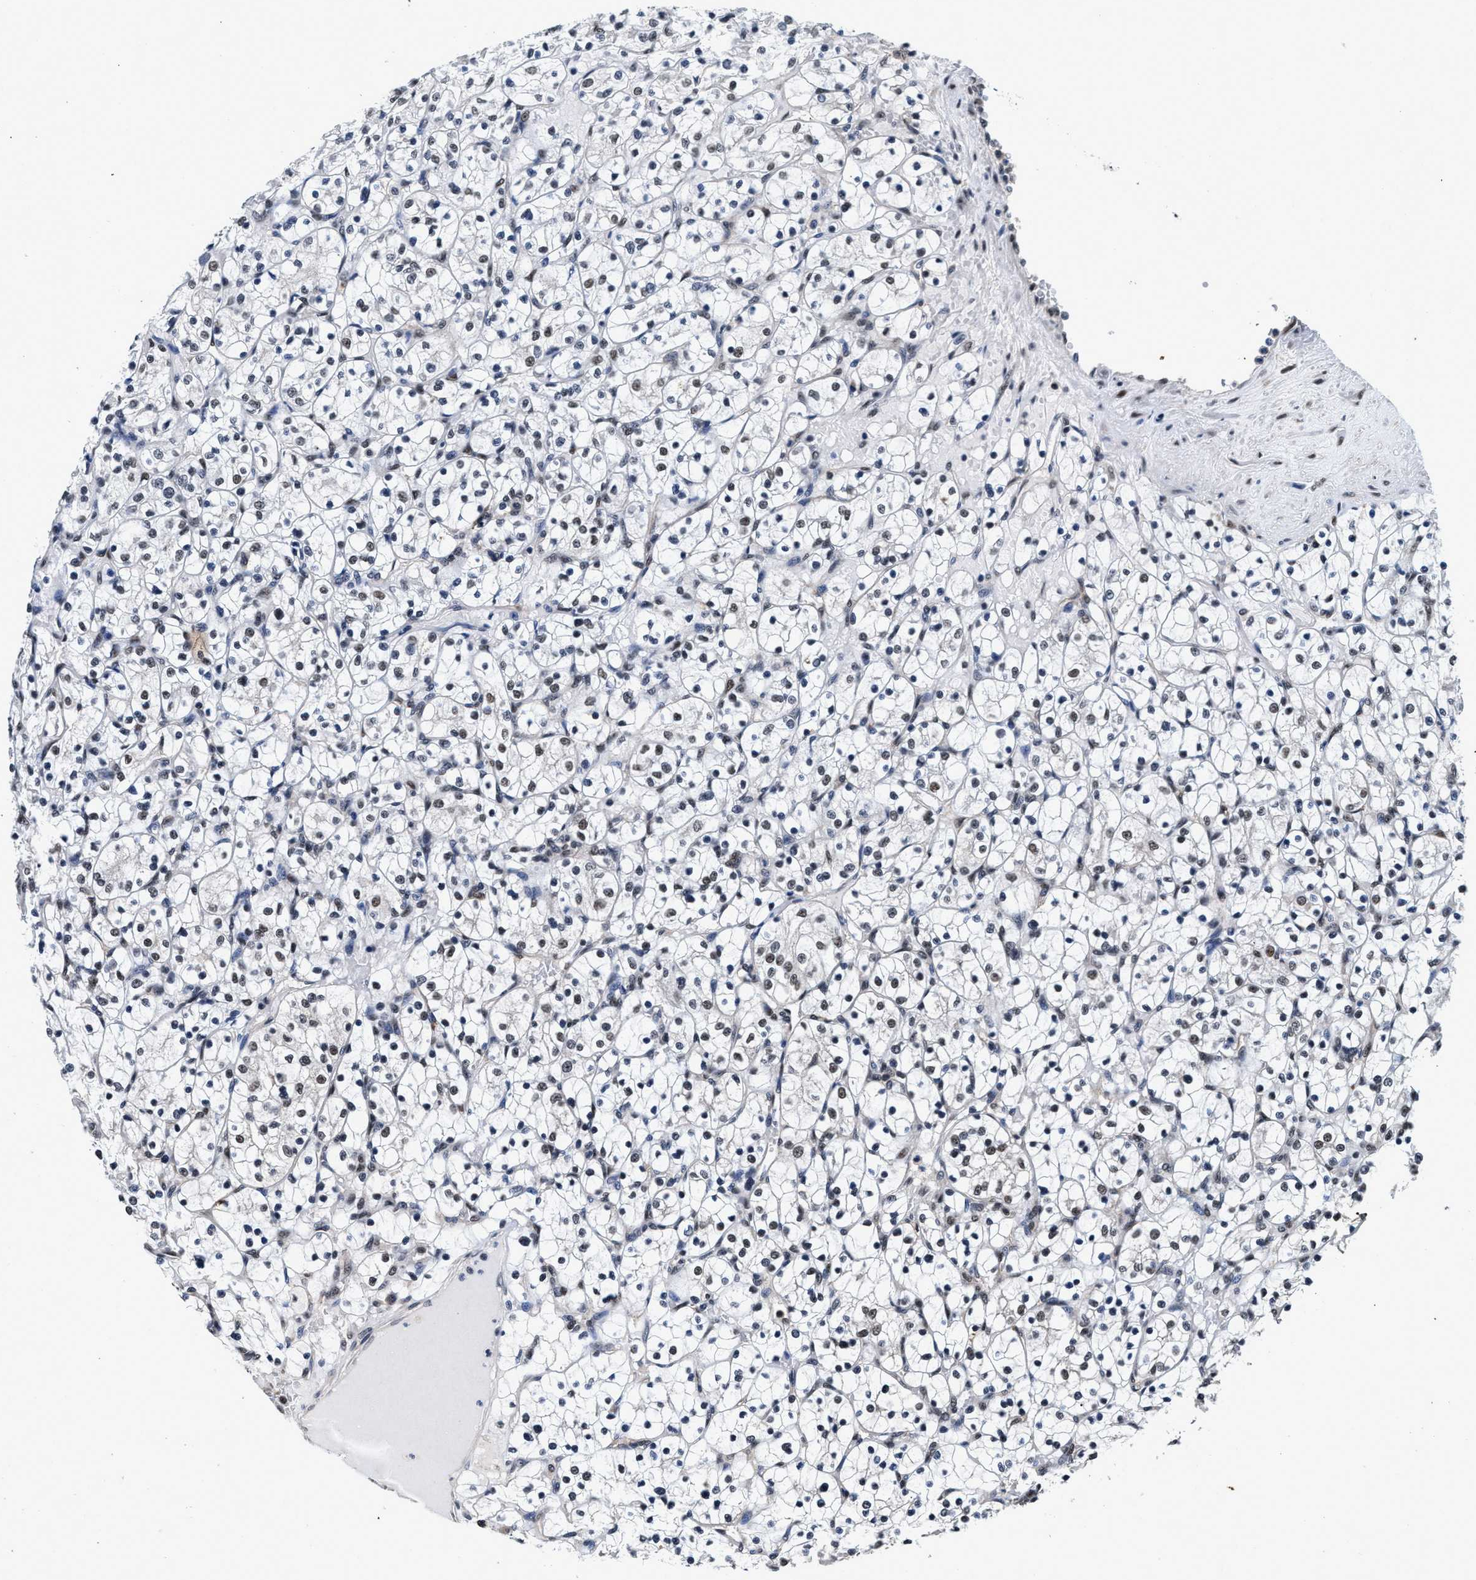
{"staining": {"intensity": "weak", "quantity": "25%-75%", "location": "nuclear"}, "tissue": "renal cancer", "cell_type": "Tumor cells", "image_type": "cancer", "snomed": [{"axis": "morphology", "description": "Adenocarcinoma, NOS"}, {"axis": "topography", "description": "Kidney"}], "caption": "Immunohistochemical staining of renal cancer demonstrates low levels of weak nuclear positivity in about 25%-75% of tumor cells.", "gene": "USP16", "patient": {"sex": "female", "age": 69}}